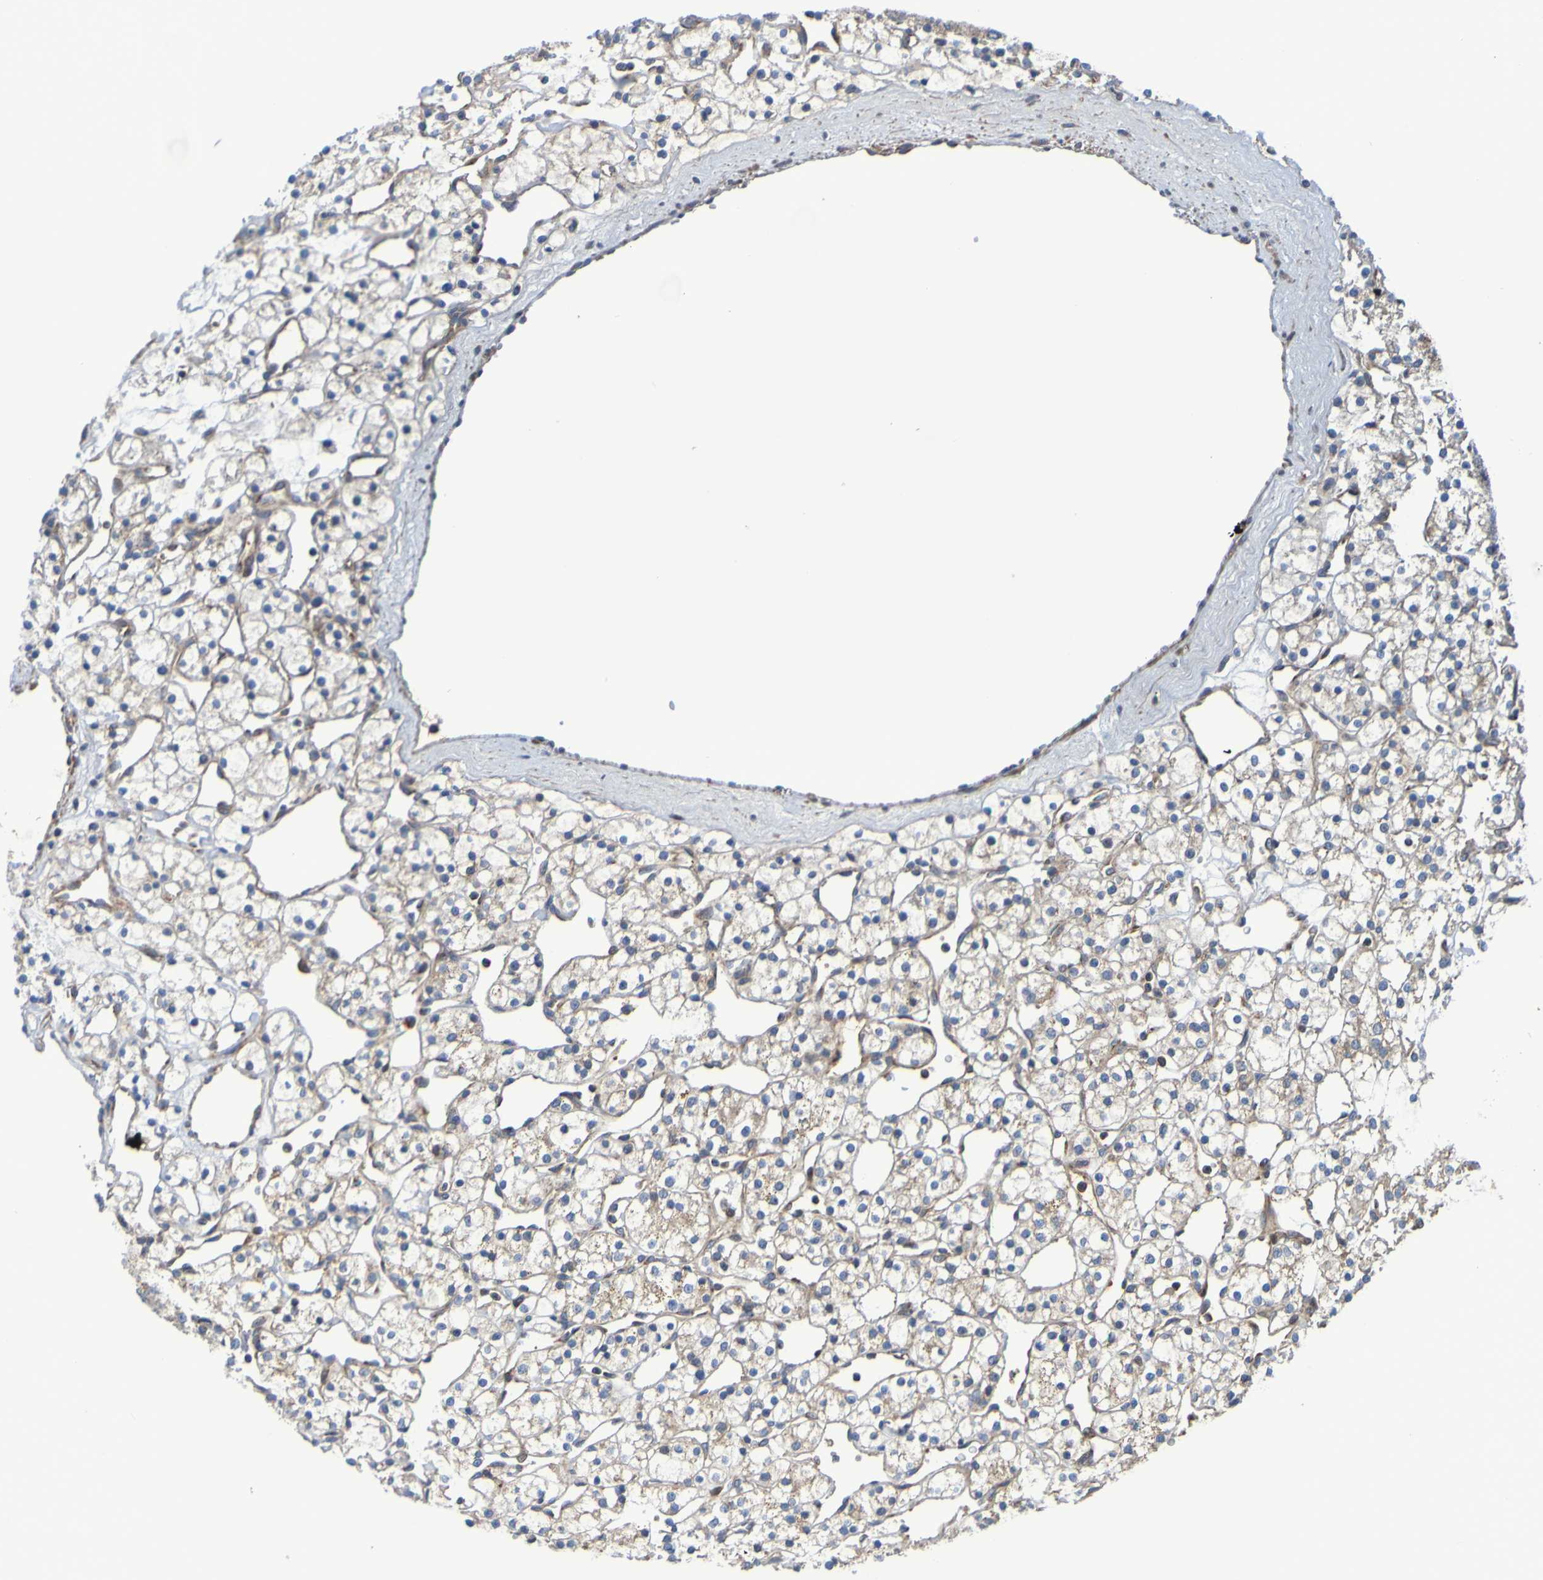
{"staining": {"intensity": "weak", "quantity": ">75%", "location": "cytoplasmic/membranous"}, "tissue": "renal cancer", "cell_type": "Tumor cells", "image_type": "cancer", "snomed": [{"axis": "morphology", "description": "Adenocarcinoma, NOS"}, {"axis": "topography", "description": "Kidney"}], "caption": "An immunohistochemistry photomicrograph of neoplastic tissue is shown. Protein staining in brown shows weak cytoplasmic/membranous positivity in renal cancer within tumor cells.", "gene": "CCDC51", "patient": {"sex": "female", "age": 60}}